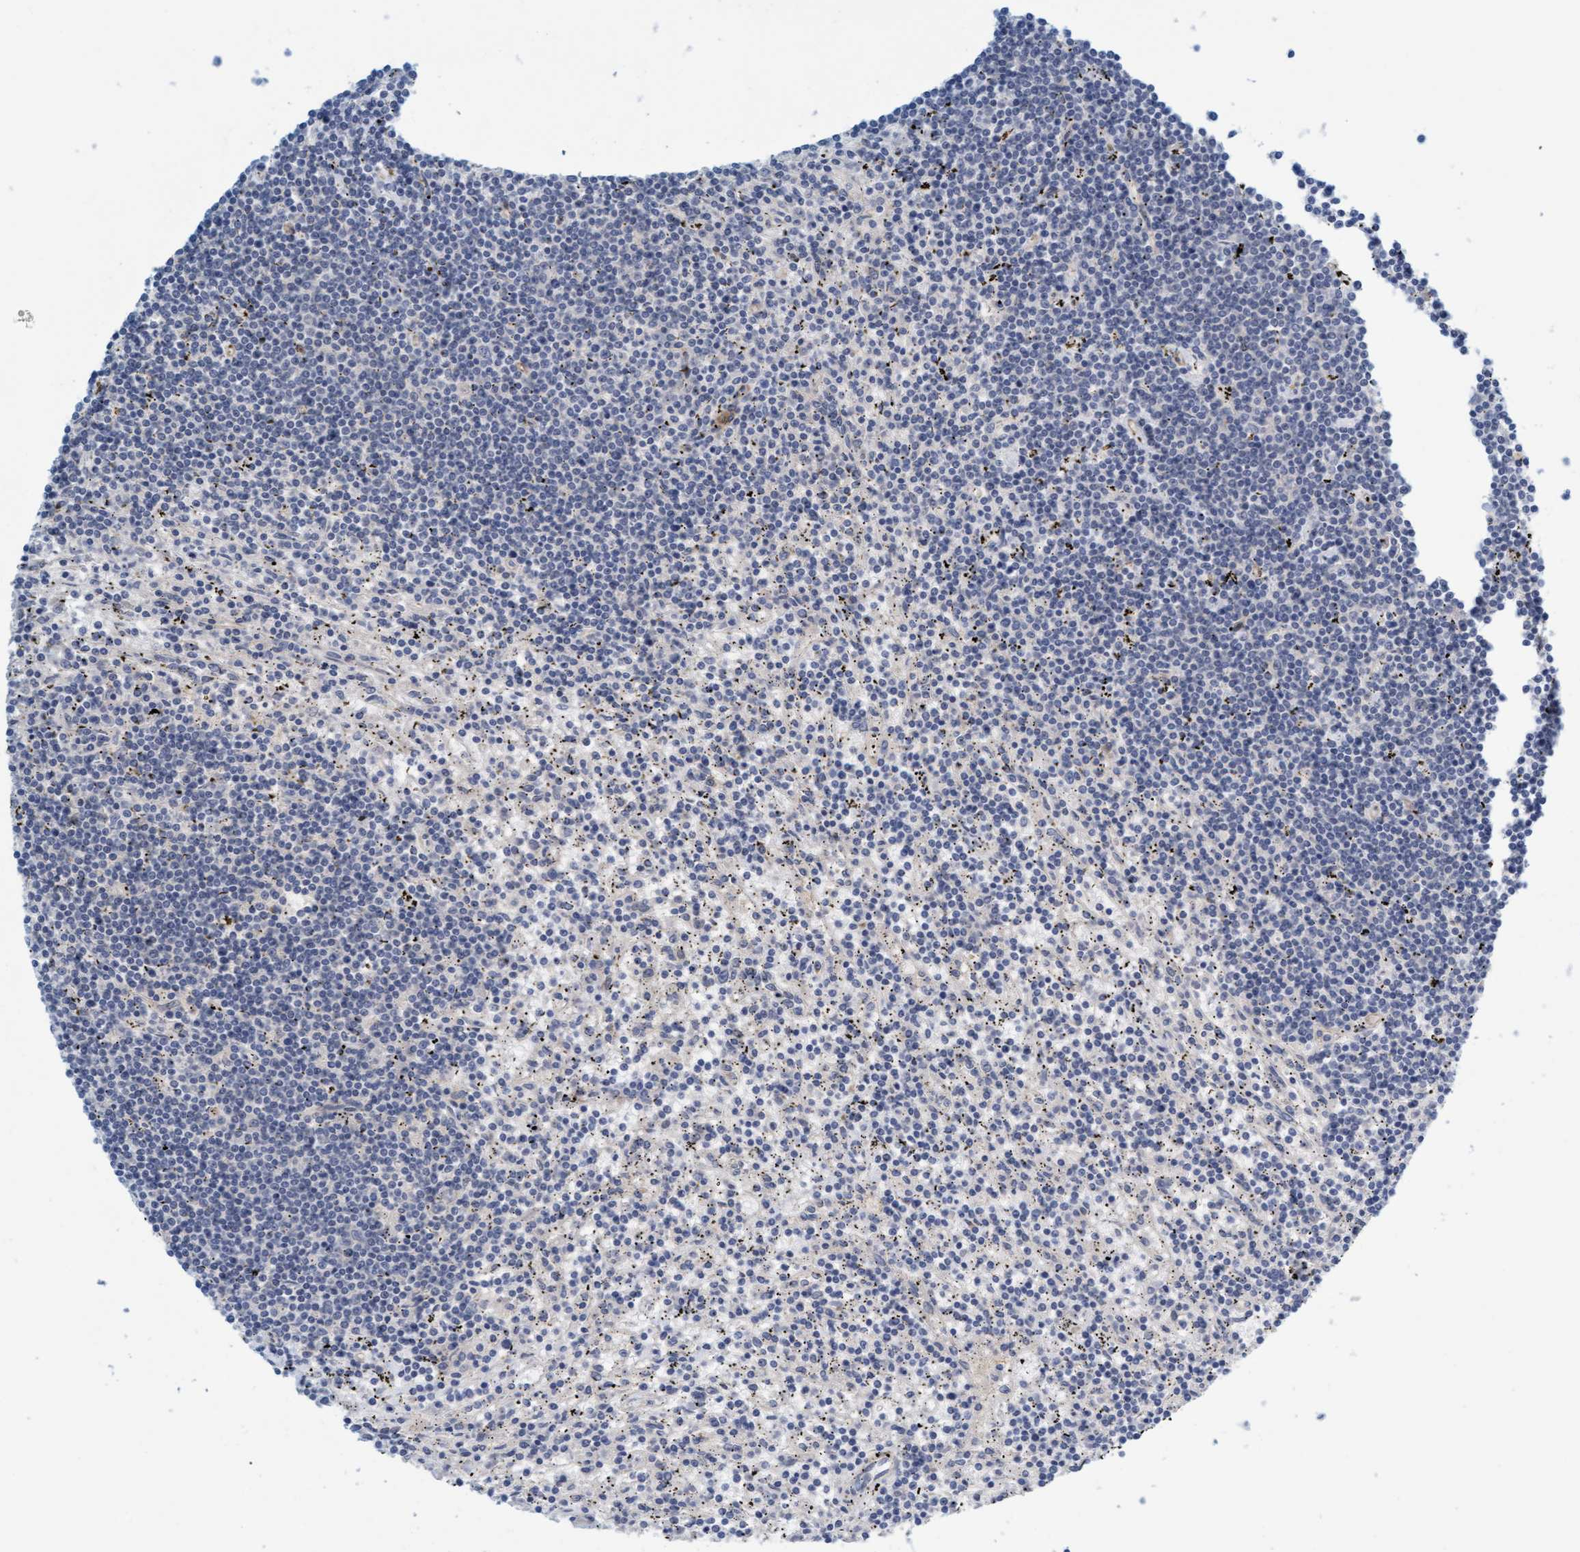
{"staining": {"intensity": "negative", "quantity": "none", "location": "none"}, "tissue": "lymphoma", "cell_type": "Tumor cells", "image_type": "cancer", "snomed": [{"axis": "morphology", "description": "Malignant lymphoma, non-Hodgkin's type, Low grade"}, {"axis": "topography", "description": "Spleen"}], "caption": "High magnification brightfield microscopy of low-grade malignant lymphoma, non-Hodgkin's type stained with DAB (brown) and counterstained with hematoxylin (blue): tumor cells show no significant staining.", "gene": "TSTD2", "patient": {"sex": "male", "age": 76}}